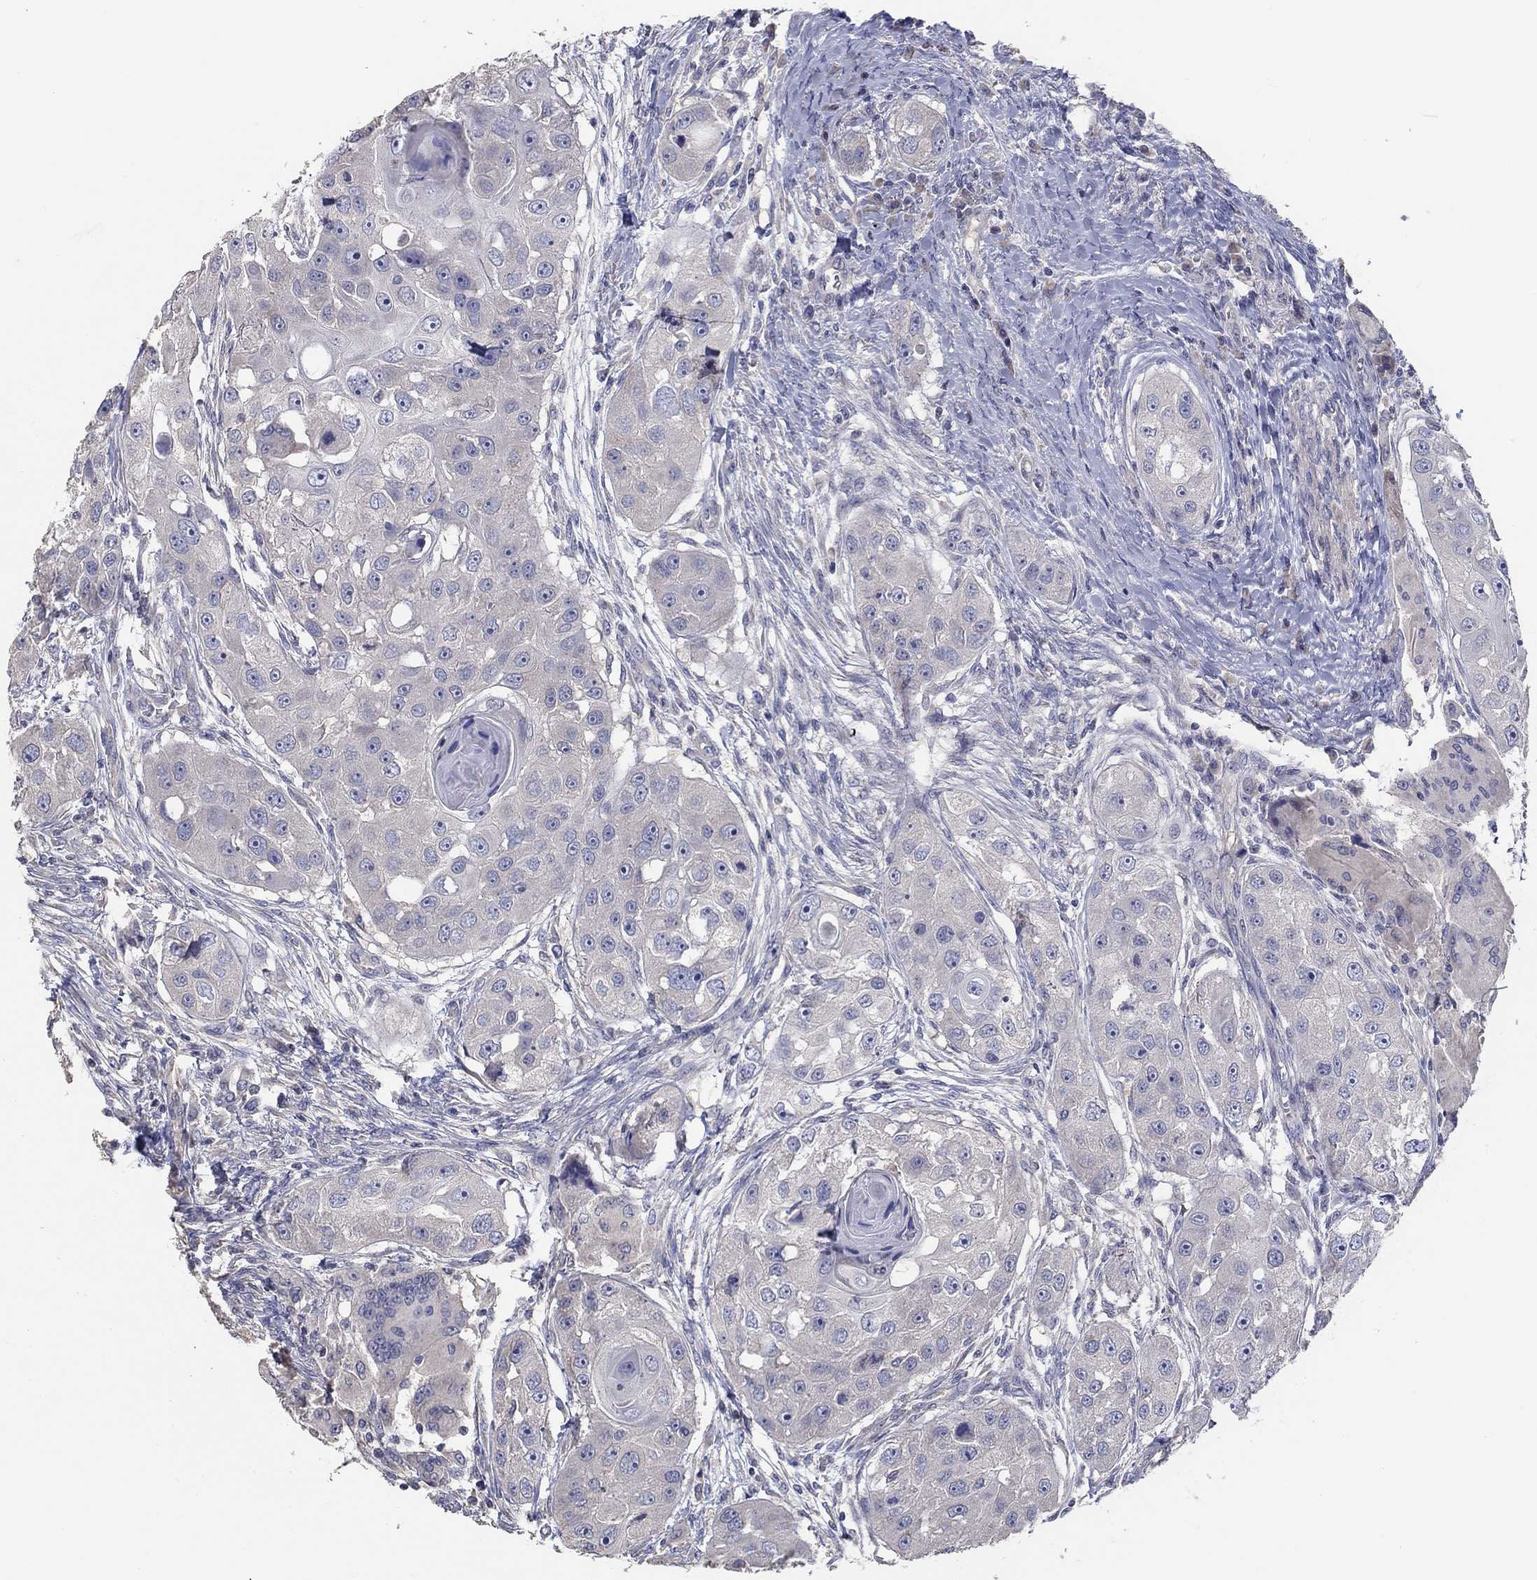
{"staining": {"intensity": "negative", "quantity": "none", "location": "none"}, "tissue": "head and neck cancer", "cell_type": "Tumor cells", "image_type": "cancer", "snomed": [{"axis": "morphology", "description": "Squamous cell carcinoma, NOS"}, {"axis": "topography", "description": "Head-Neck"}], "caption": "Tumor cells show no significant protein positivity in head and neck cancer.", "gene": "DOCK3", "patient": {"sex": "male", "age": 51}}